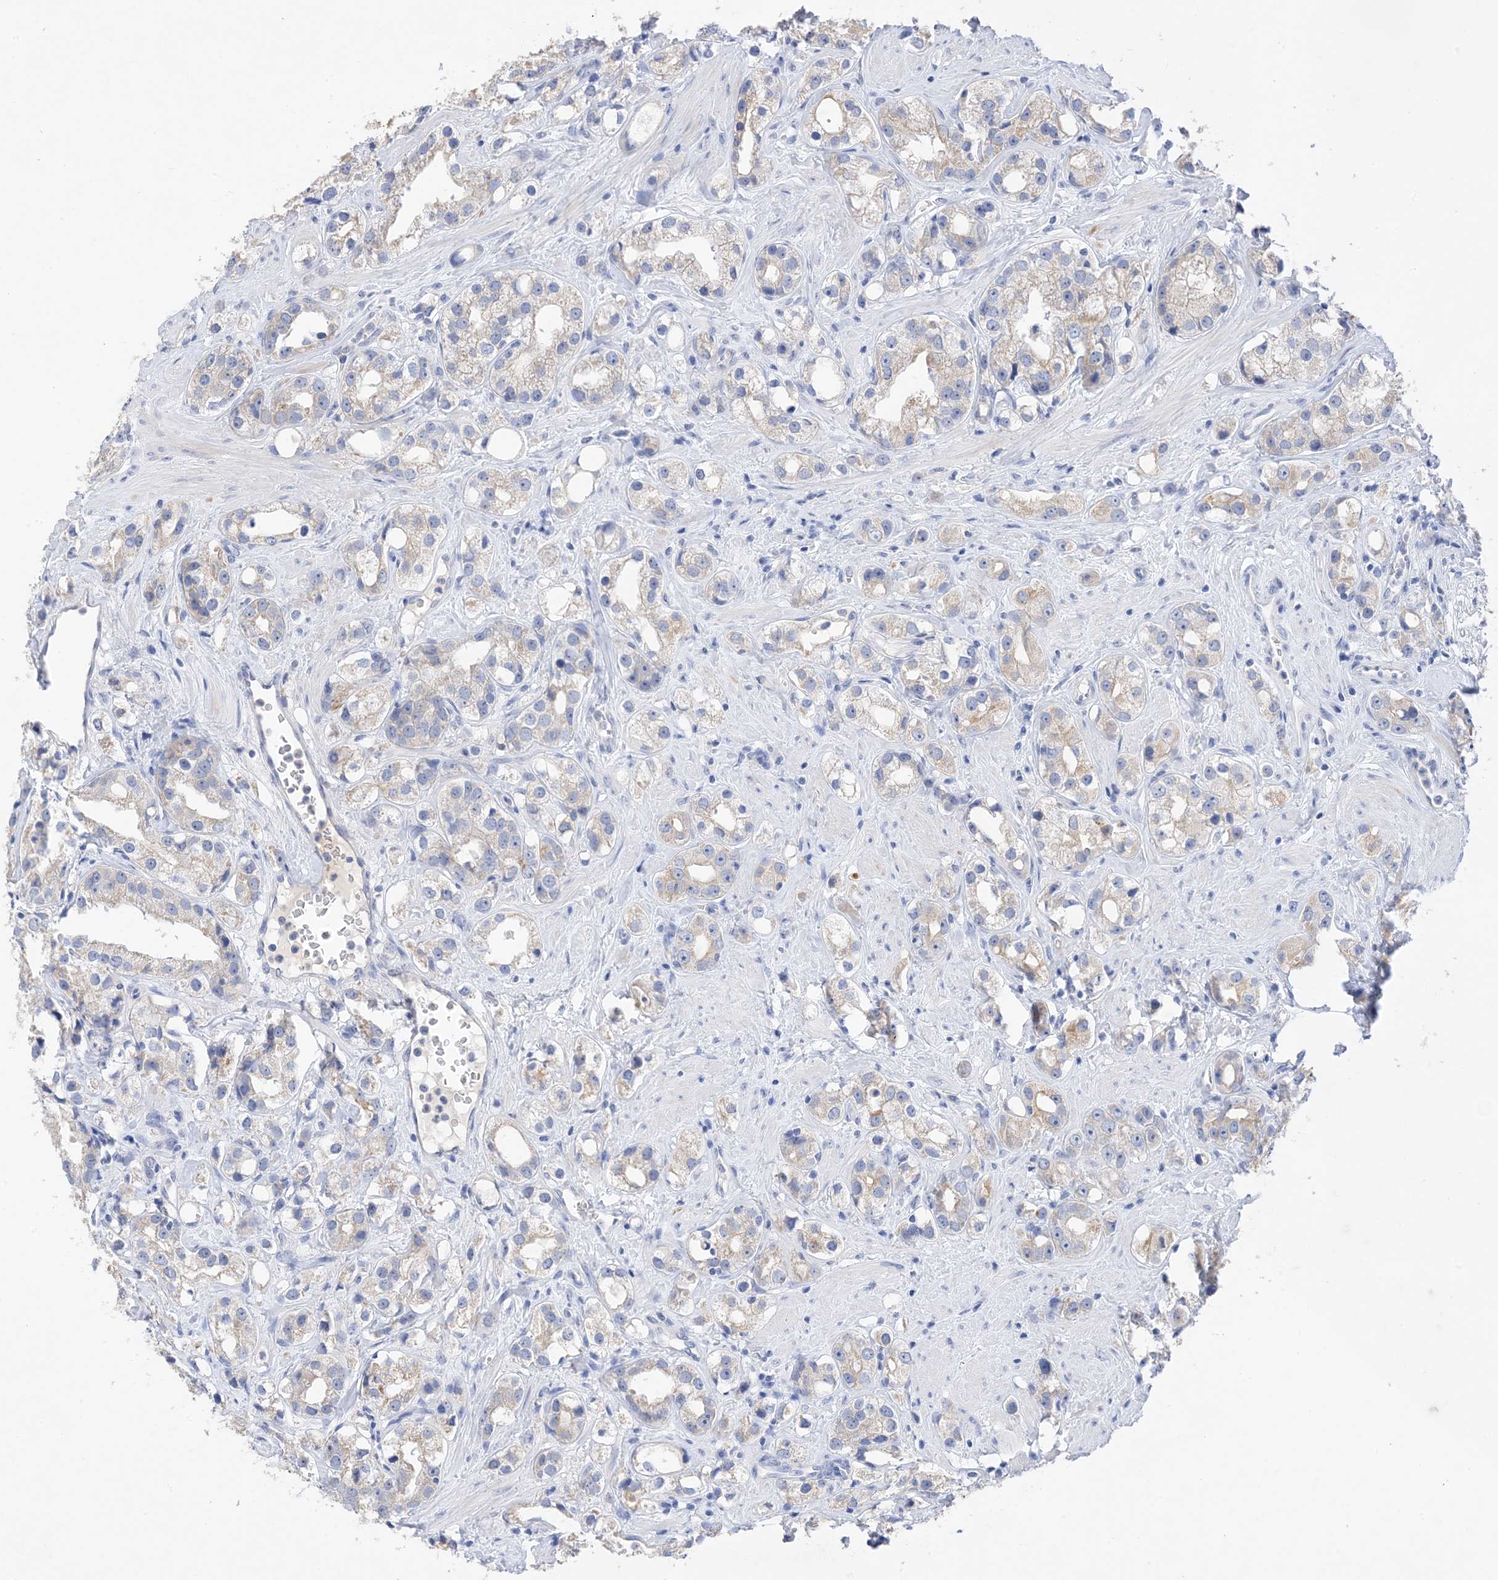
{"staining": {"intensity": "weak", "quantity": "25%-75%", "location": "cytoplasmic/membranous"}, "tissue": "prostate cancer", "cell_type": "Tumor cells", "image_type": "cancer", "snomed": [{"axis": "morphology", "description": "Adenocarcinoma, NOS"}, {"axis": "topography", "description": "Prostate"}], "caption": "Immunohistochemical staining of human prostate adenocarcinoma shows weak cytoplasmic/membranous protein positivity in approximately 25%-75% of tumor cells. The staining was performed using DAB to visualize the protein expression in brown, while the nuclei were stained in blue with hematoxylin (Magnification: 20x).", "gene": "PLK4", "patient": {"sex": "male", "age": 79}}